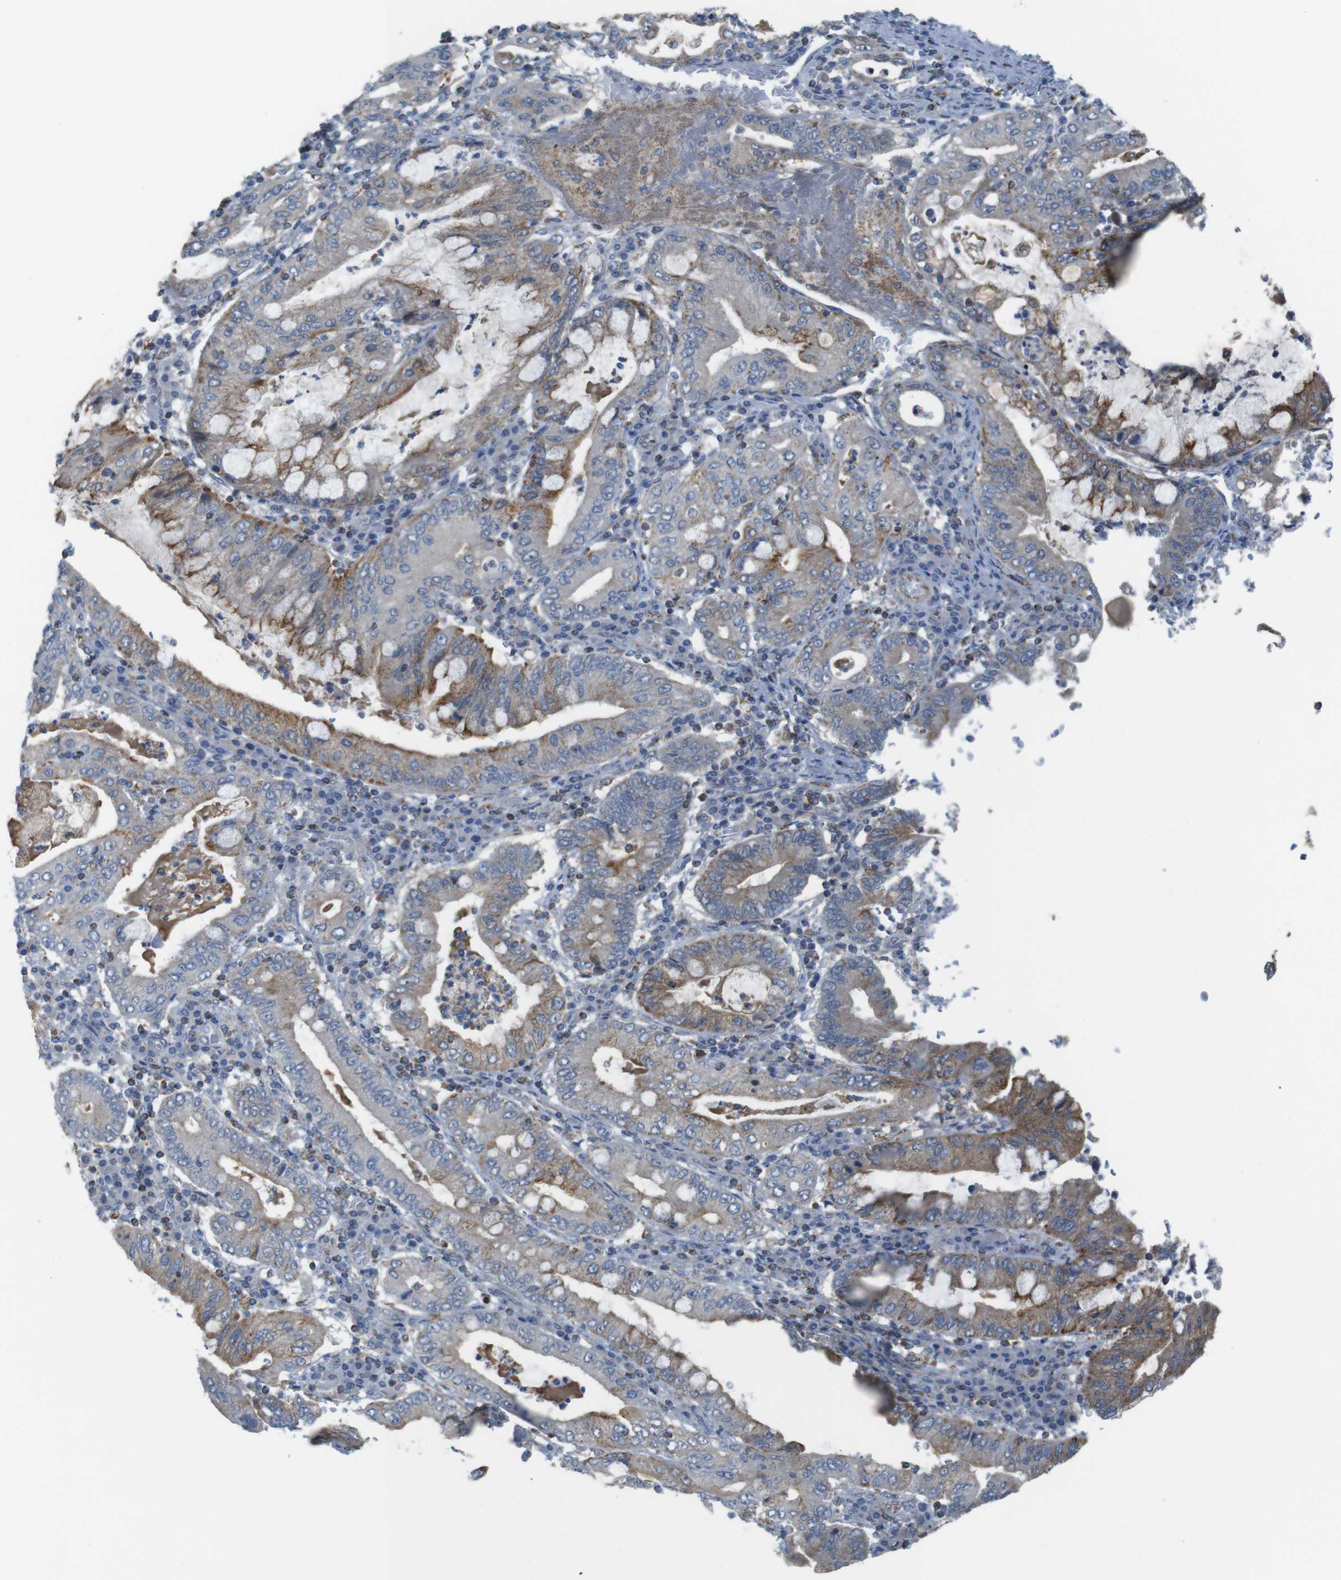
{"staining": {"intensity": "moderate", "quantity": ">75%", "location": "cytoplasmic/membranous"}, "tissue": "stomach cancer", "cell_type": "Tumor cells", "image_type": "cancer", "snomed": [{"axis": "morphology", "description": "Normal tissue, NOS"}, {"axis": "morphology", "description": "Adenocarcinoma, NOS"}, {"axis": "topography", "description": "Esophagus"}, {"axis": "topography", "description": "Stomach, upper"}, {"axis": "topography", "description": "Peripheral nerve tissue"}], "caption": "The histopathology image reveals staining of stomach cancer, revealing moderate cytoplasmic/membranous protein positivity (brown color) within tumor cells. (DAB = brown stain, brightfield microscopy at high magnification).", "gene": "GRIK2", "patient": {"sex": "male", "age": 62}}